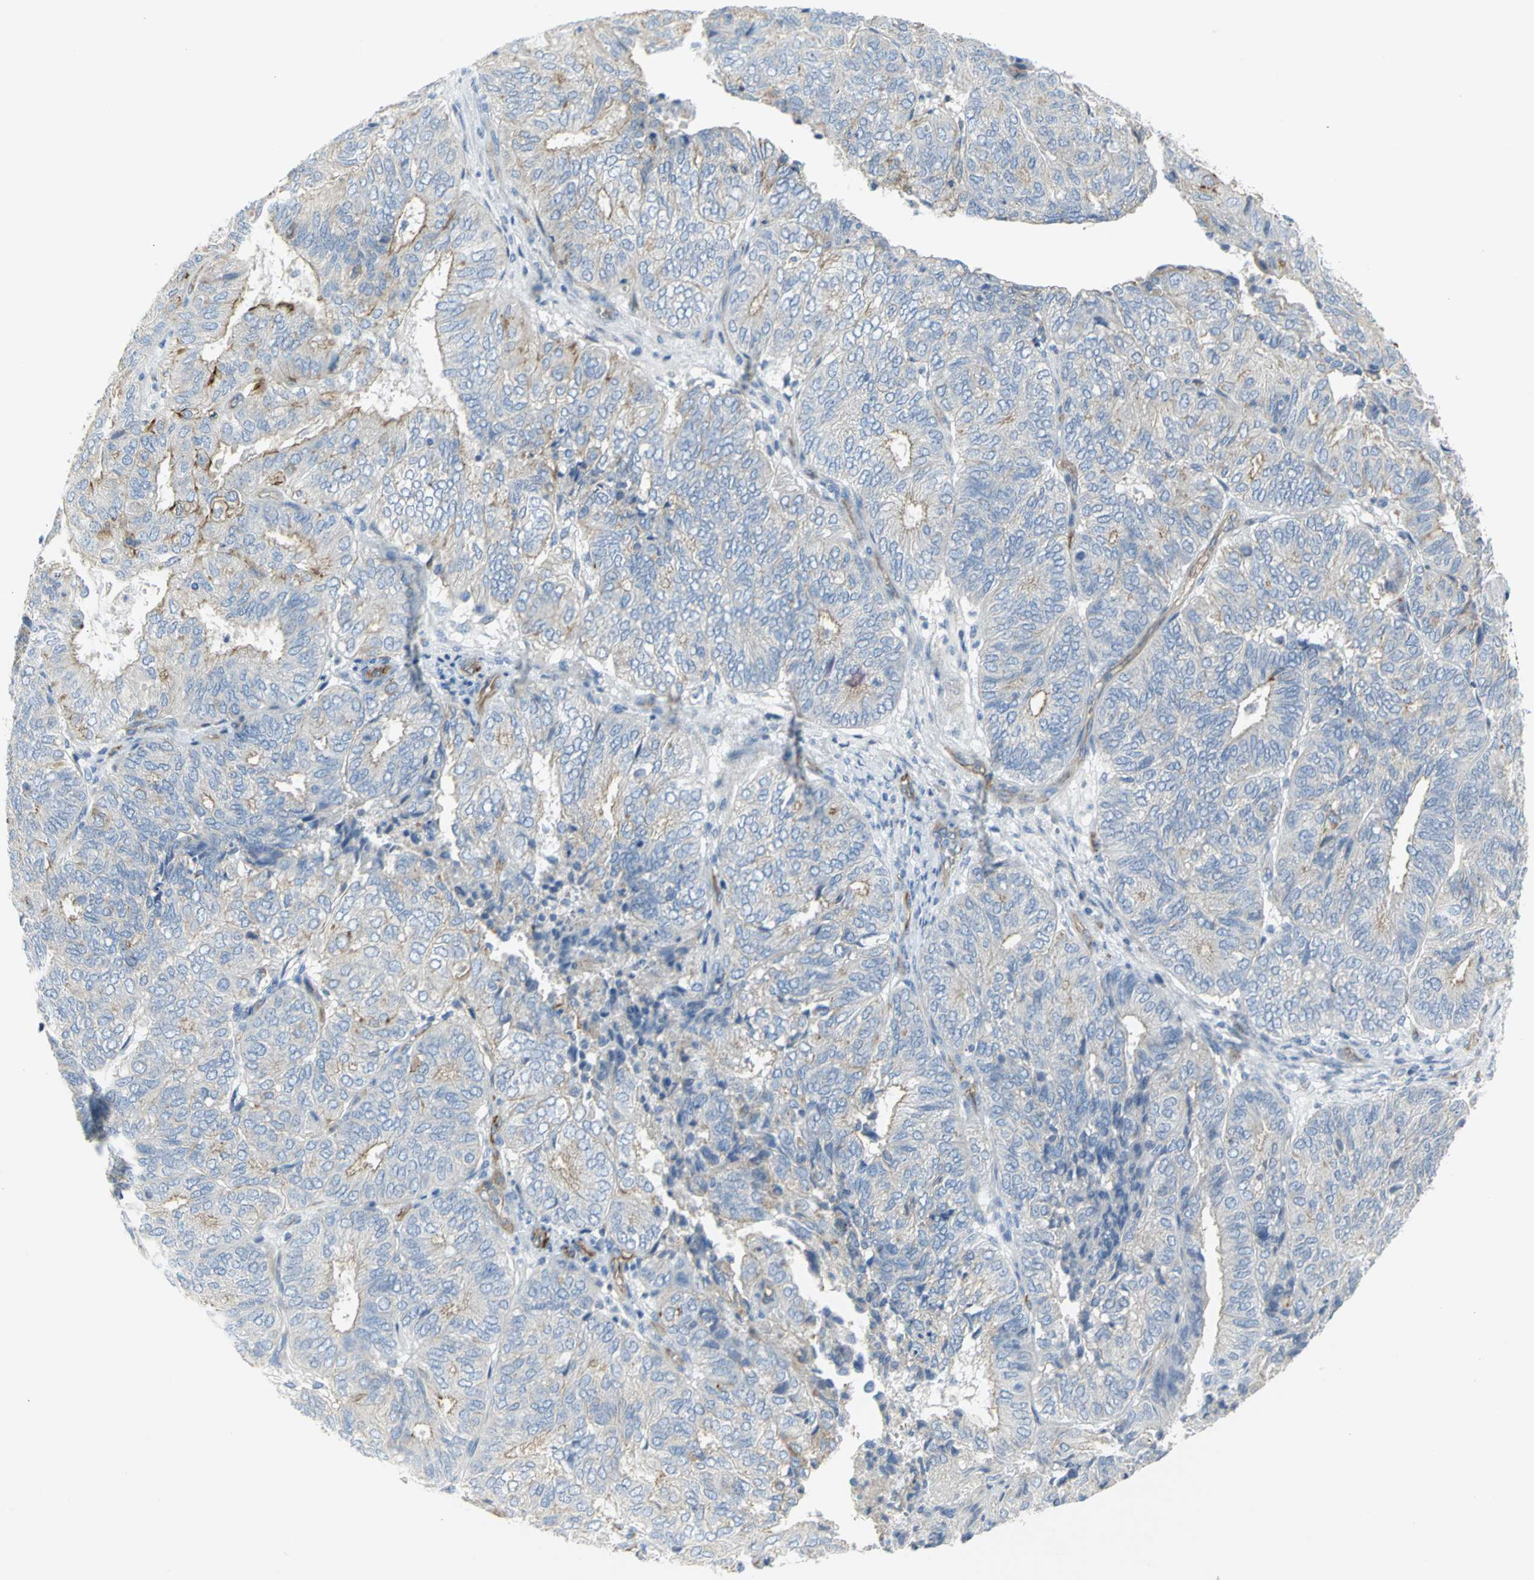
{"staining": {"intensity": "moderate", "quantity": "25%-75%", "location": "cytoplasmic/membranous"}, "tissue": "endometrial cancer", "cell_type": "Tumor cells", "image_type": "cancer", "snomed": [{"axis": "morphology", "description": "Adenocarcinoma, NOS"}, {"axis": "topography", "description": "Uterus"}], "caption": "The immunohistochemical stain shows moderate cytoplasmic/membranous positivity in tumor cells of adenocarcinoma (endometrial) tissue. The staining was performed using DAB, with brown indicating positive protein expression. Nuclei are stained blue with hematoxylin.", "gene": "FLNB", "patient": {"sex": "female", "age": 60}}